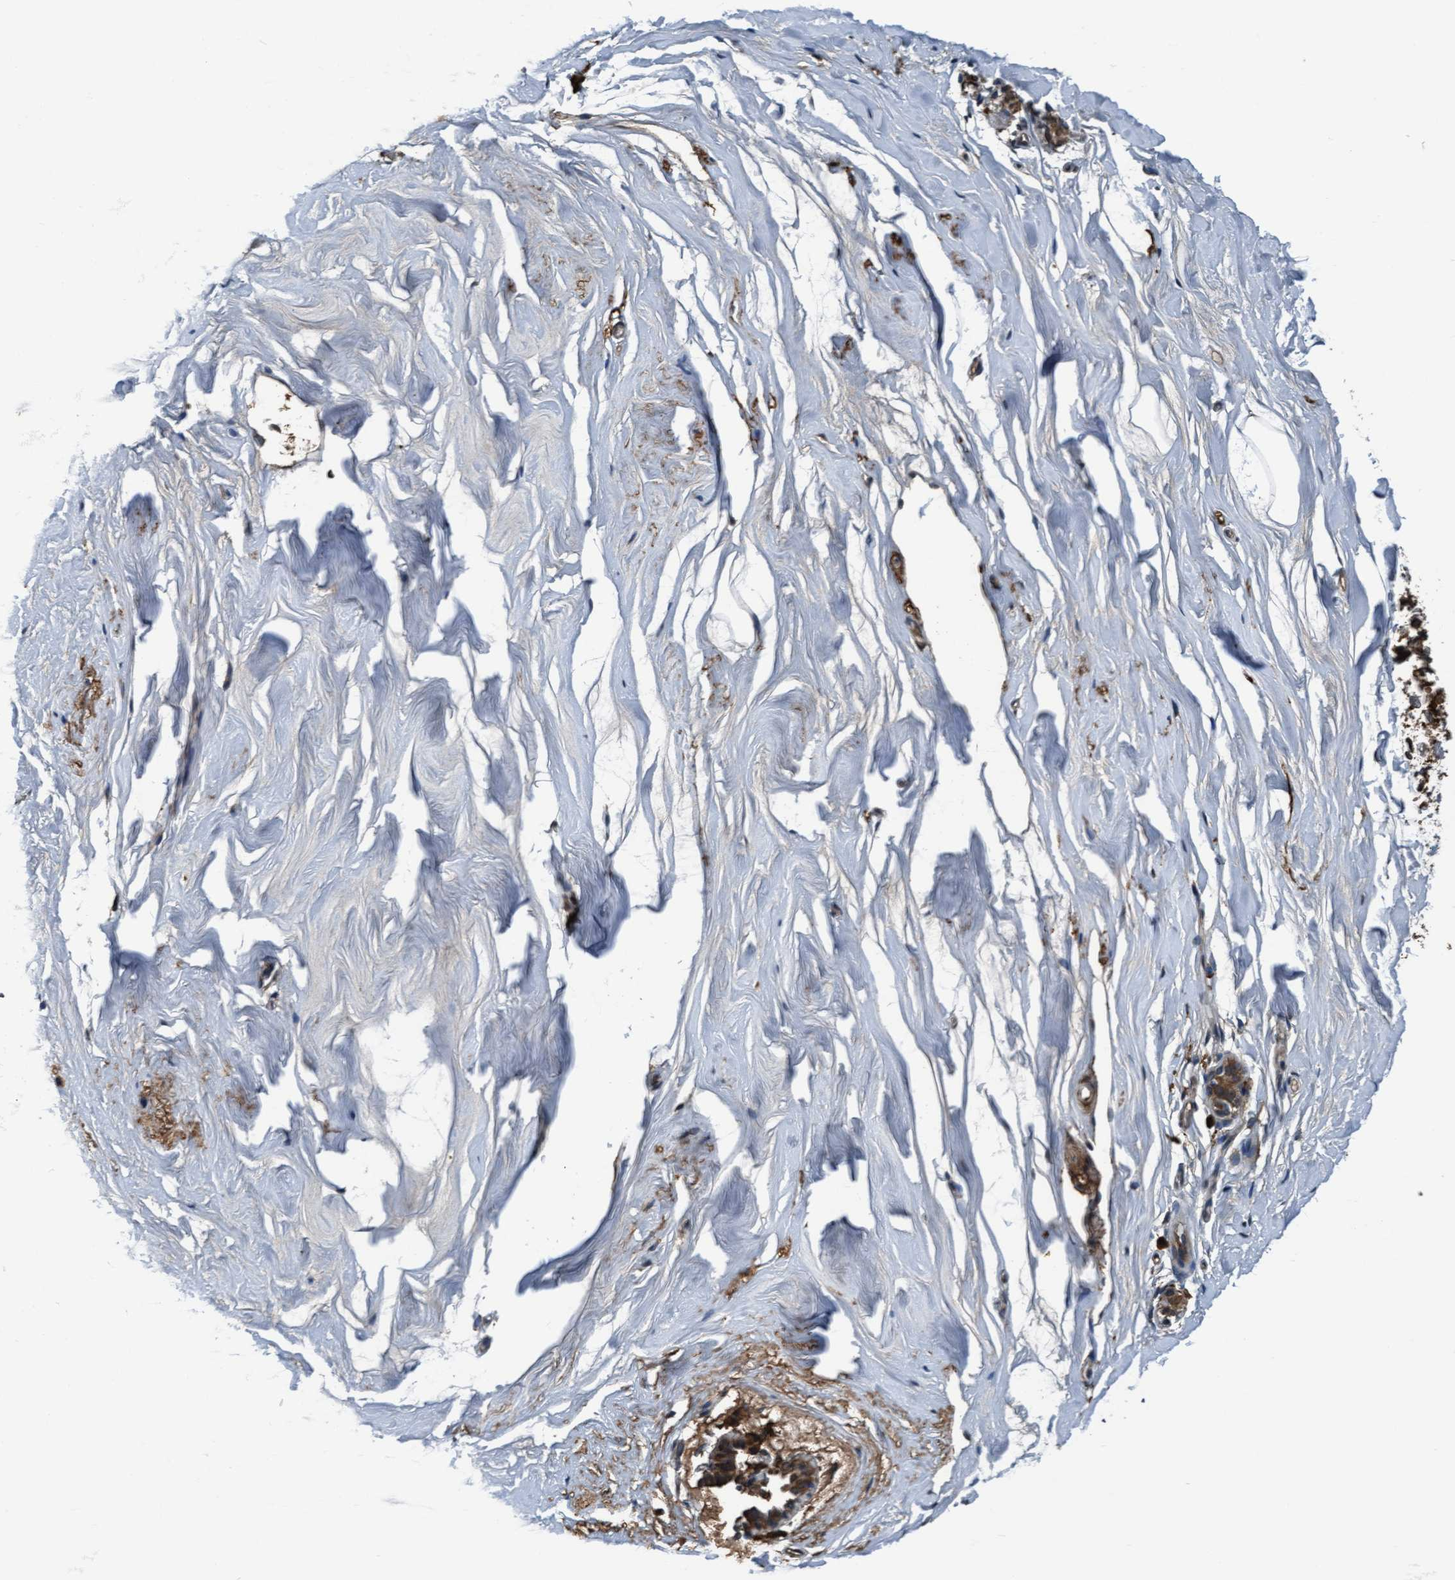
{"staining": {"intensity": "negative", "quantity": "none", "location": "none"}, "tissue": "breast", "cell_type": "Adipocytes", "image_type": "normal", "snomed": [{"axis": "morphology", "description": "Normal tissue, NOS"}, {"axis": "topography", "description": "Breast"}], "caption": "Human breast stained for a protein using immunohistochemistry shows no staining in adipocytes.", "gene": "WASF1", "patient": {"sex": "female", "age": 62}}